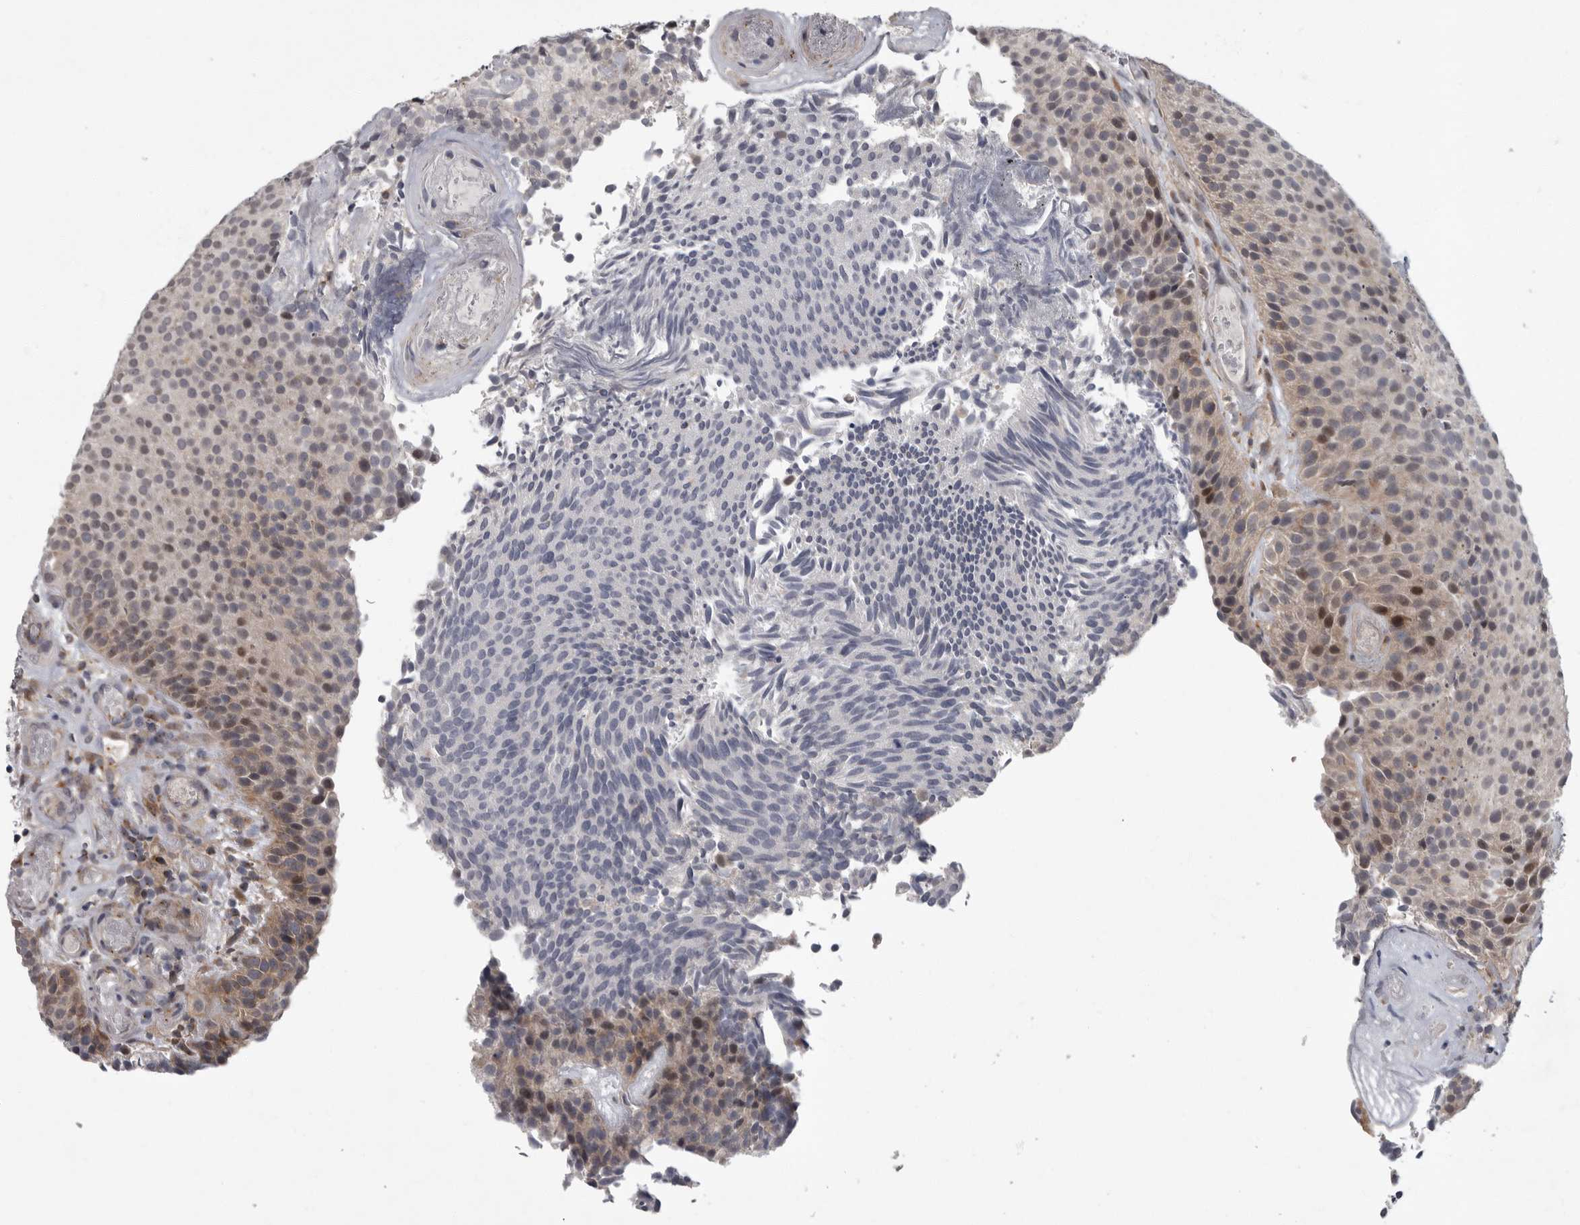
{"staining": {"intensity": "weak", "quantity": "25%-75%", "location": "cytoplasmic/membranous"}, "tissue": "urothelial cancer", "cell_type": "Tumor cells", "image_type": "cancer", "snomed": [{"axis": "morphology", "description": "Urothelial carcinoma, Low grade"}, {"axis": "topography", "description": "Urinary bladder"}], "caption": "Urothelial cancer was stained to show a protein in brown. There is low levels of weak cytoplasmic/membranous staining in approximately 25%-75% of tumor cells.", "gene": "PDE7A", "patient": {"sex": "male", "age": 86}}